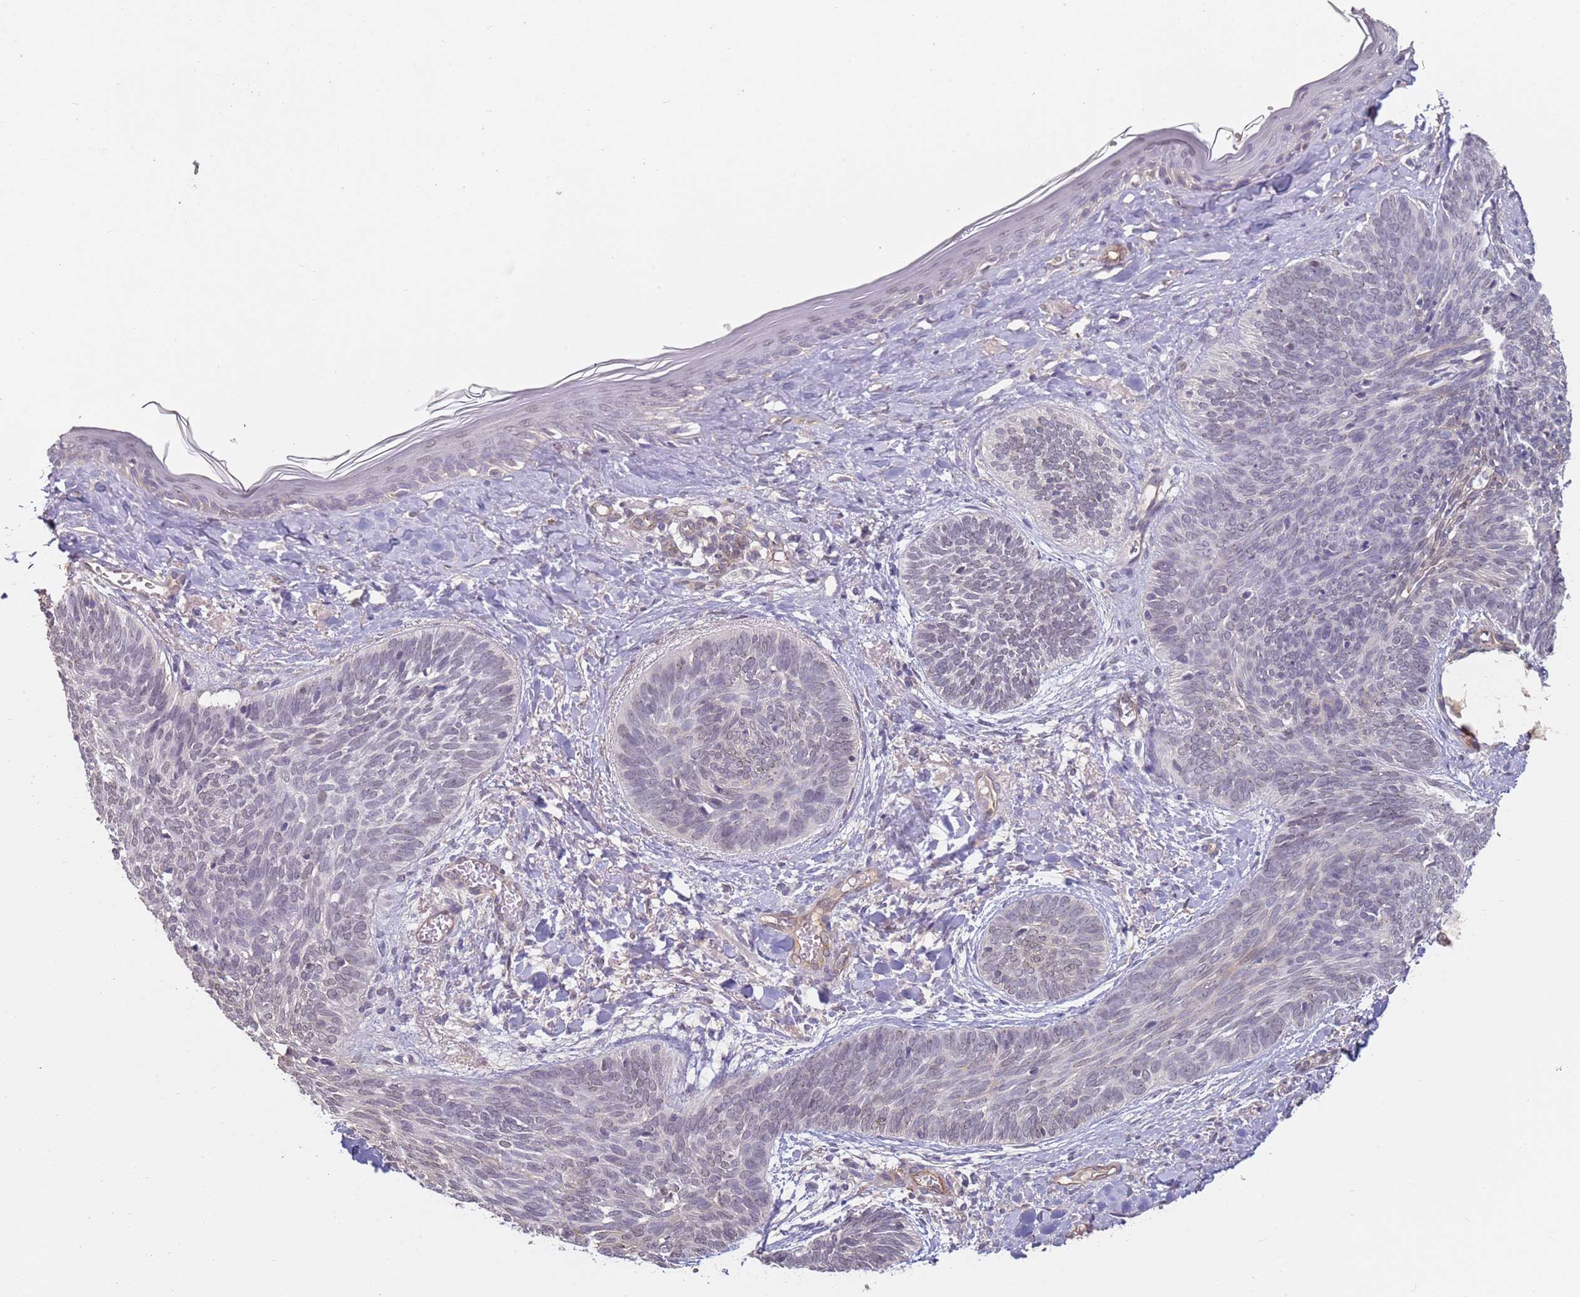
{"staining": {"intensity": "negative", "quantity": "none", "location": "none"}, "tissue": "skin cancer", "cell_type": "Tumor cells", "image_type": "cancer", "snomed": [{"axis": "morphology", "description": "Basal cell carcinoma"}, {"axis": "topography", "description": "Skin"}], "caption": "An image of basal cell carcinoma (skin) stained for a protein exhibits no brown staining in tumor cells. Nuclei are stained in blue.", "gene": "WDR93", "patient": {"sex": "female", "age": 81}}